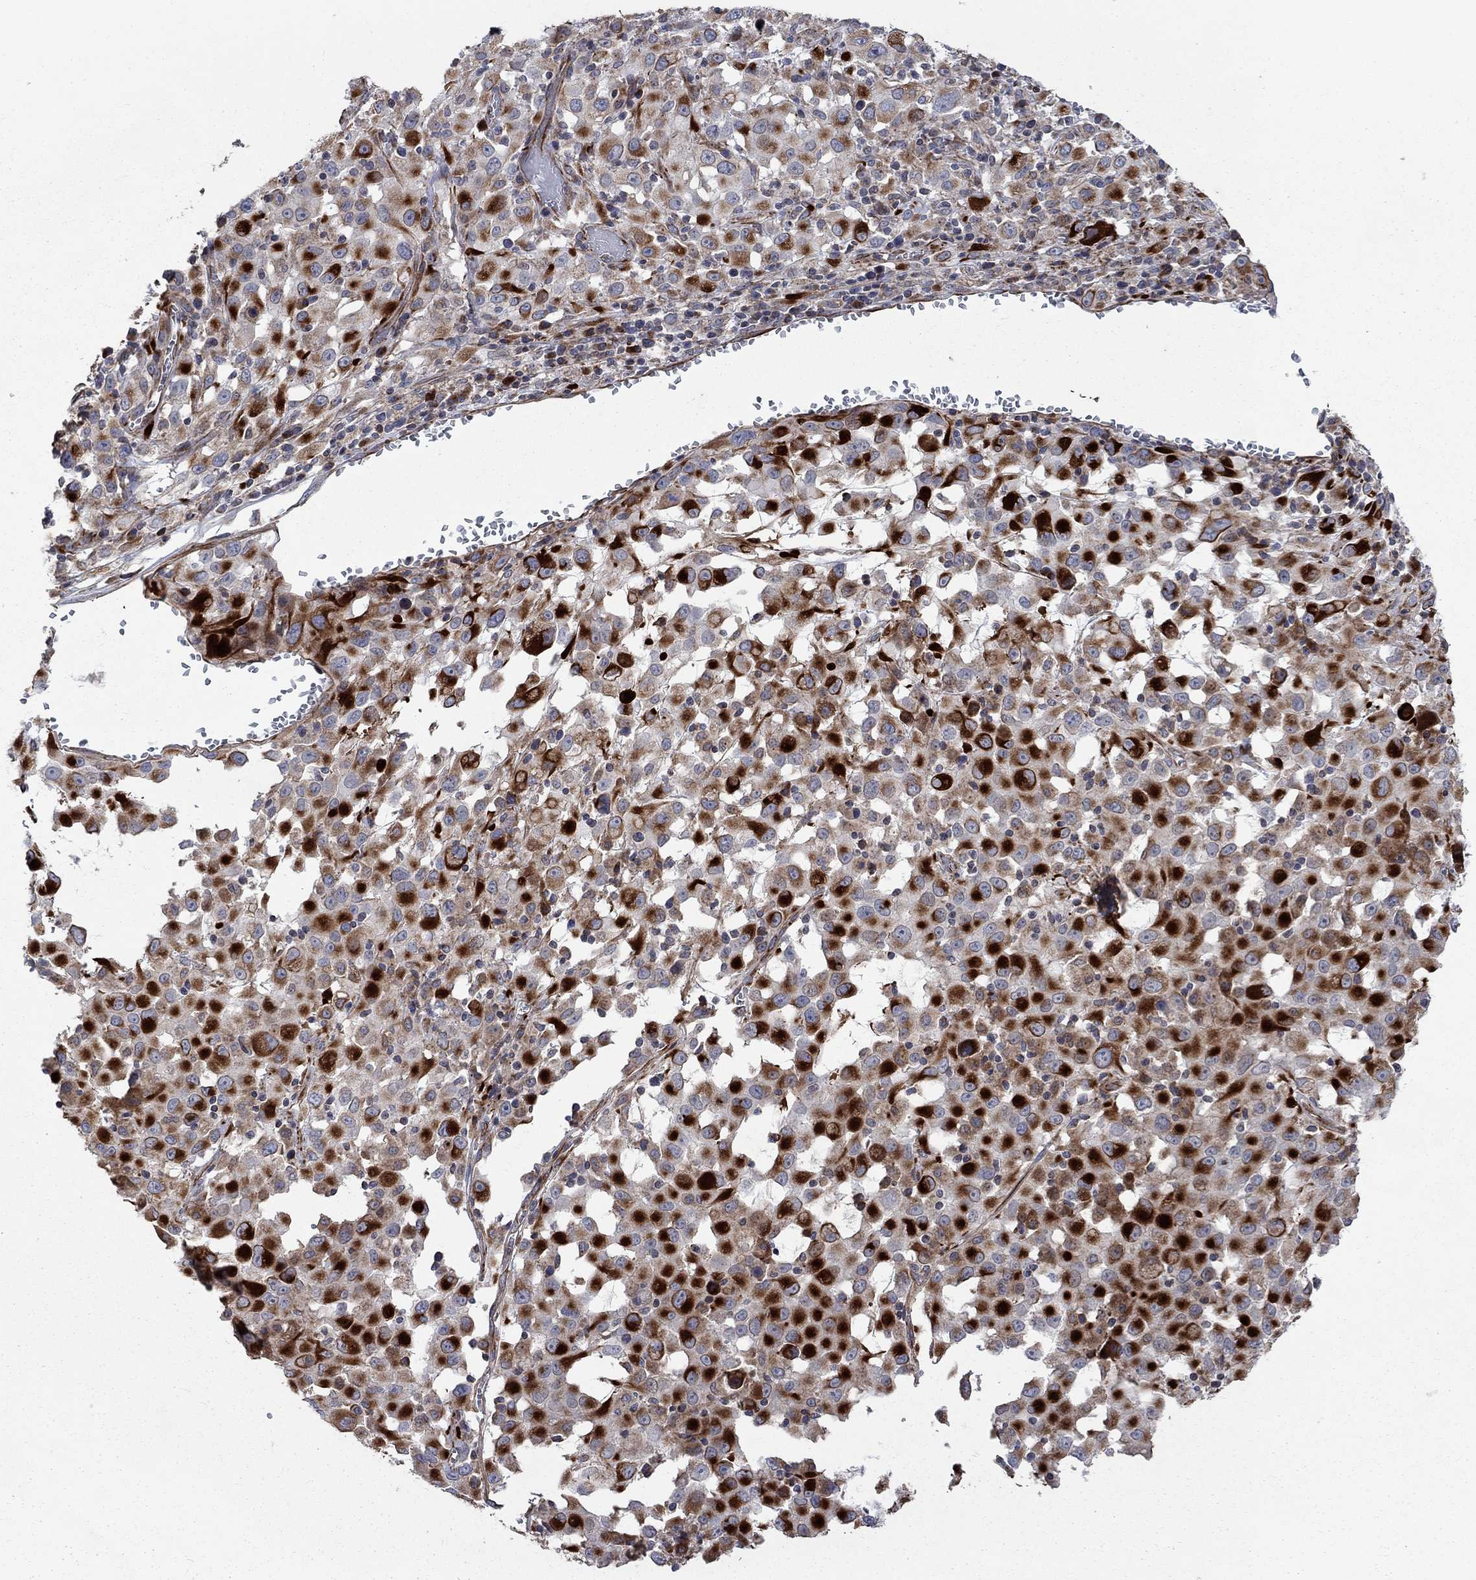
{"staining": {"intensity": "strong", "quantity": "25%-75%", "location": "cytoplasmic/membranous"}, "tissue": "melanoma", "cell_type": "Tumor cells", "image_type": "cancer", "snomed": [{"axis": "morphology", "description": "Malignant melanoma, Metastatic site"}, {"axis": "topography", "description": "Lymph node"}], "caption": "High-magnification brightfield microscopy of melanoma stained with DAB (brown) and counterstained with hematoxylin (blue). tumor cells exhibit strong cytoplasmic/membranous positivity is present in approximately25%-75% of cells.", "gene": "NDUFC1", "patient": {"sex": "male", "age": 50}}